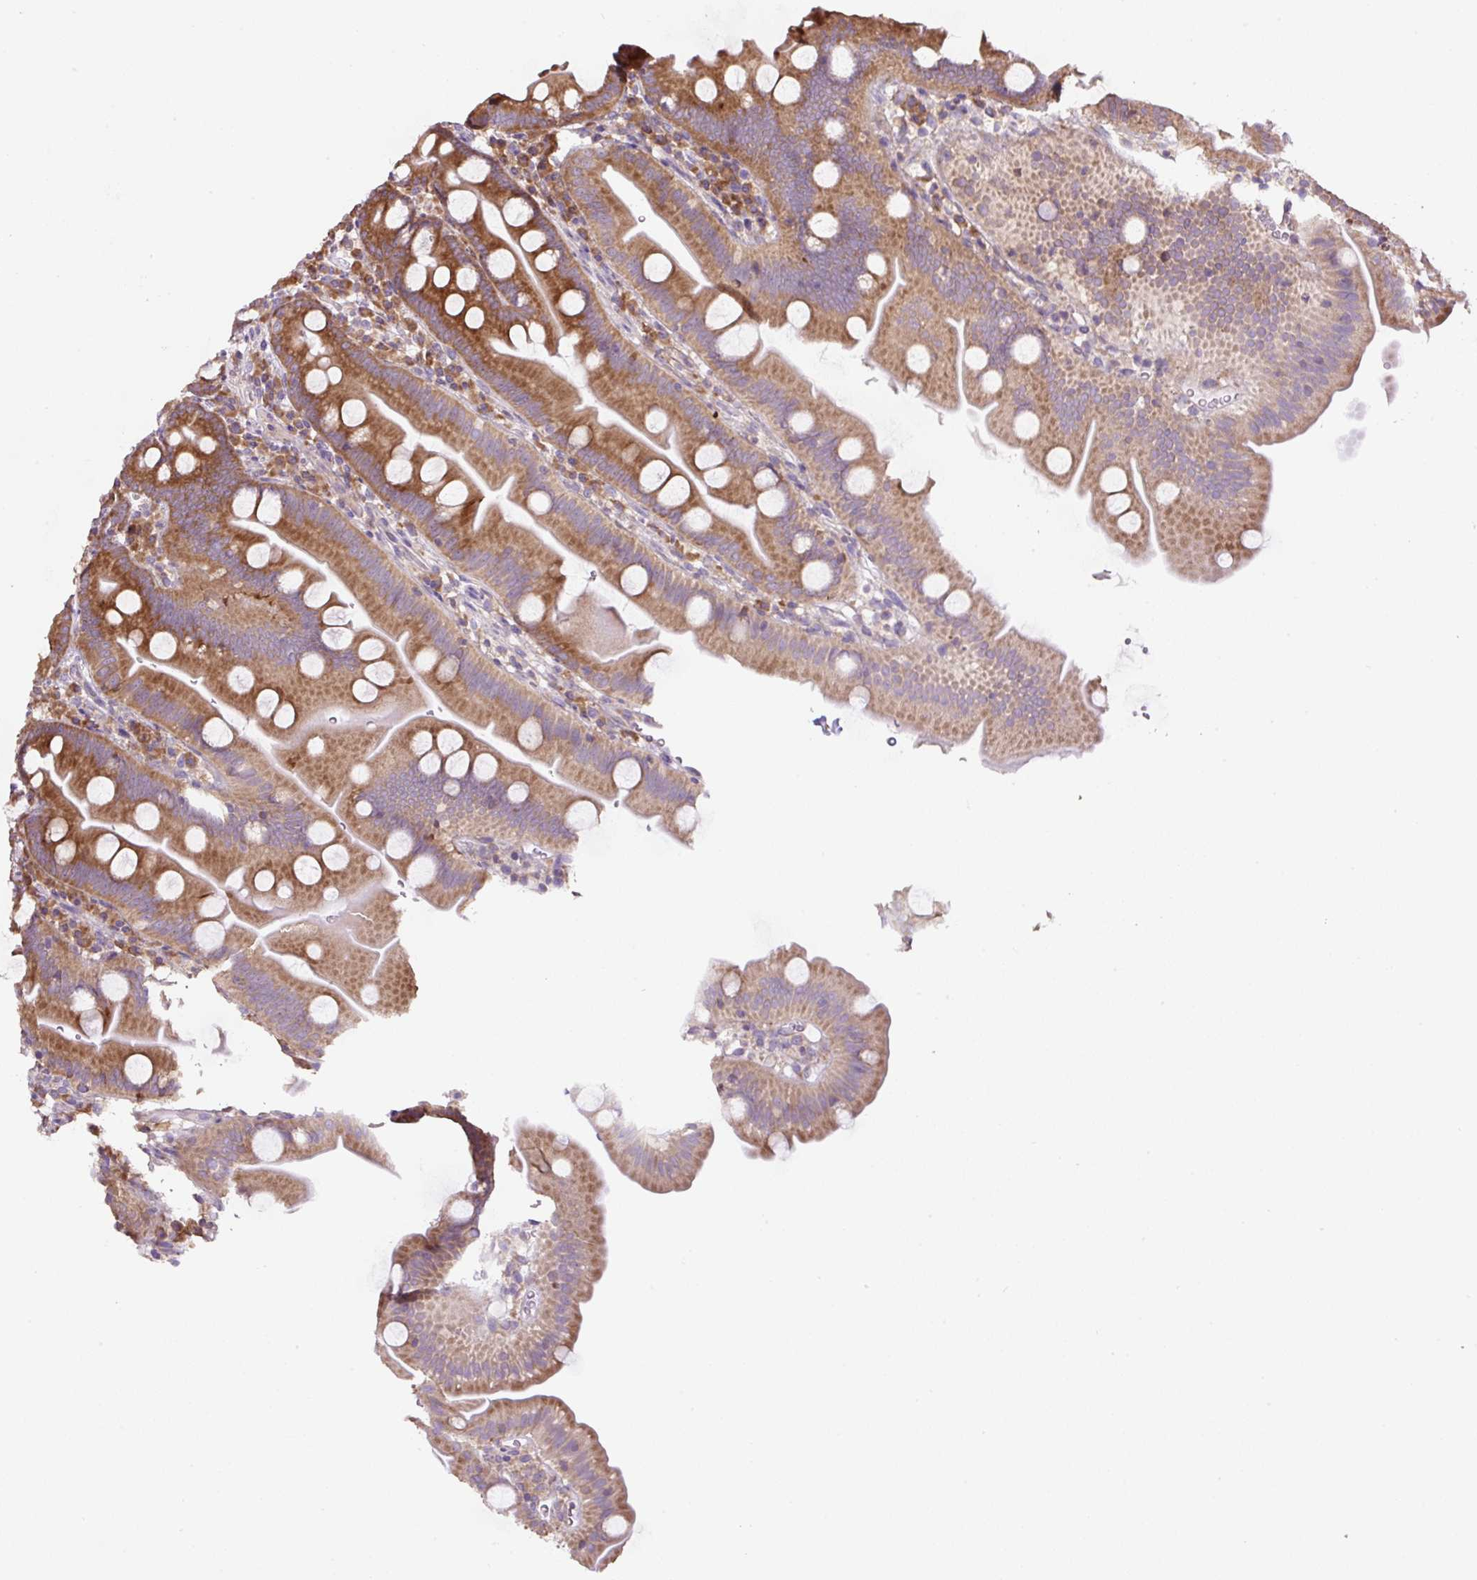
{"staining": {"intensity": "moderate", "quantity": ">75%", "location": "cytoplasmic/membranous"}, "tissue": "small intestine", "cell_type": "Glandular cells", "image_type": "normal", "snomed": [{"axis": "morphology", "description": "Normal tissue, NOS"}, {"axis": "topography", "description": "Small intestine"}], "caption": "The photomicrograph displays immunohistochemical staining of normal small intestine. There is moderate cytoplasmic/membranous expression is appreciated in about >75% of glandular cells. The protein of interest is stained brown, and the nuclei are stained in blue (DAB (3,3'-diaminobenzidine) IHC with brightfield microscopy, high magnification).", "gene": "RPS23", "patient": {"sex": "female", "age": 68}}